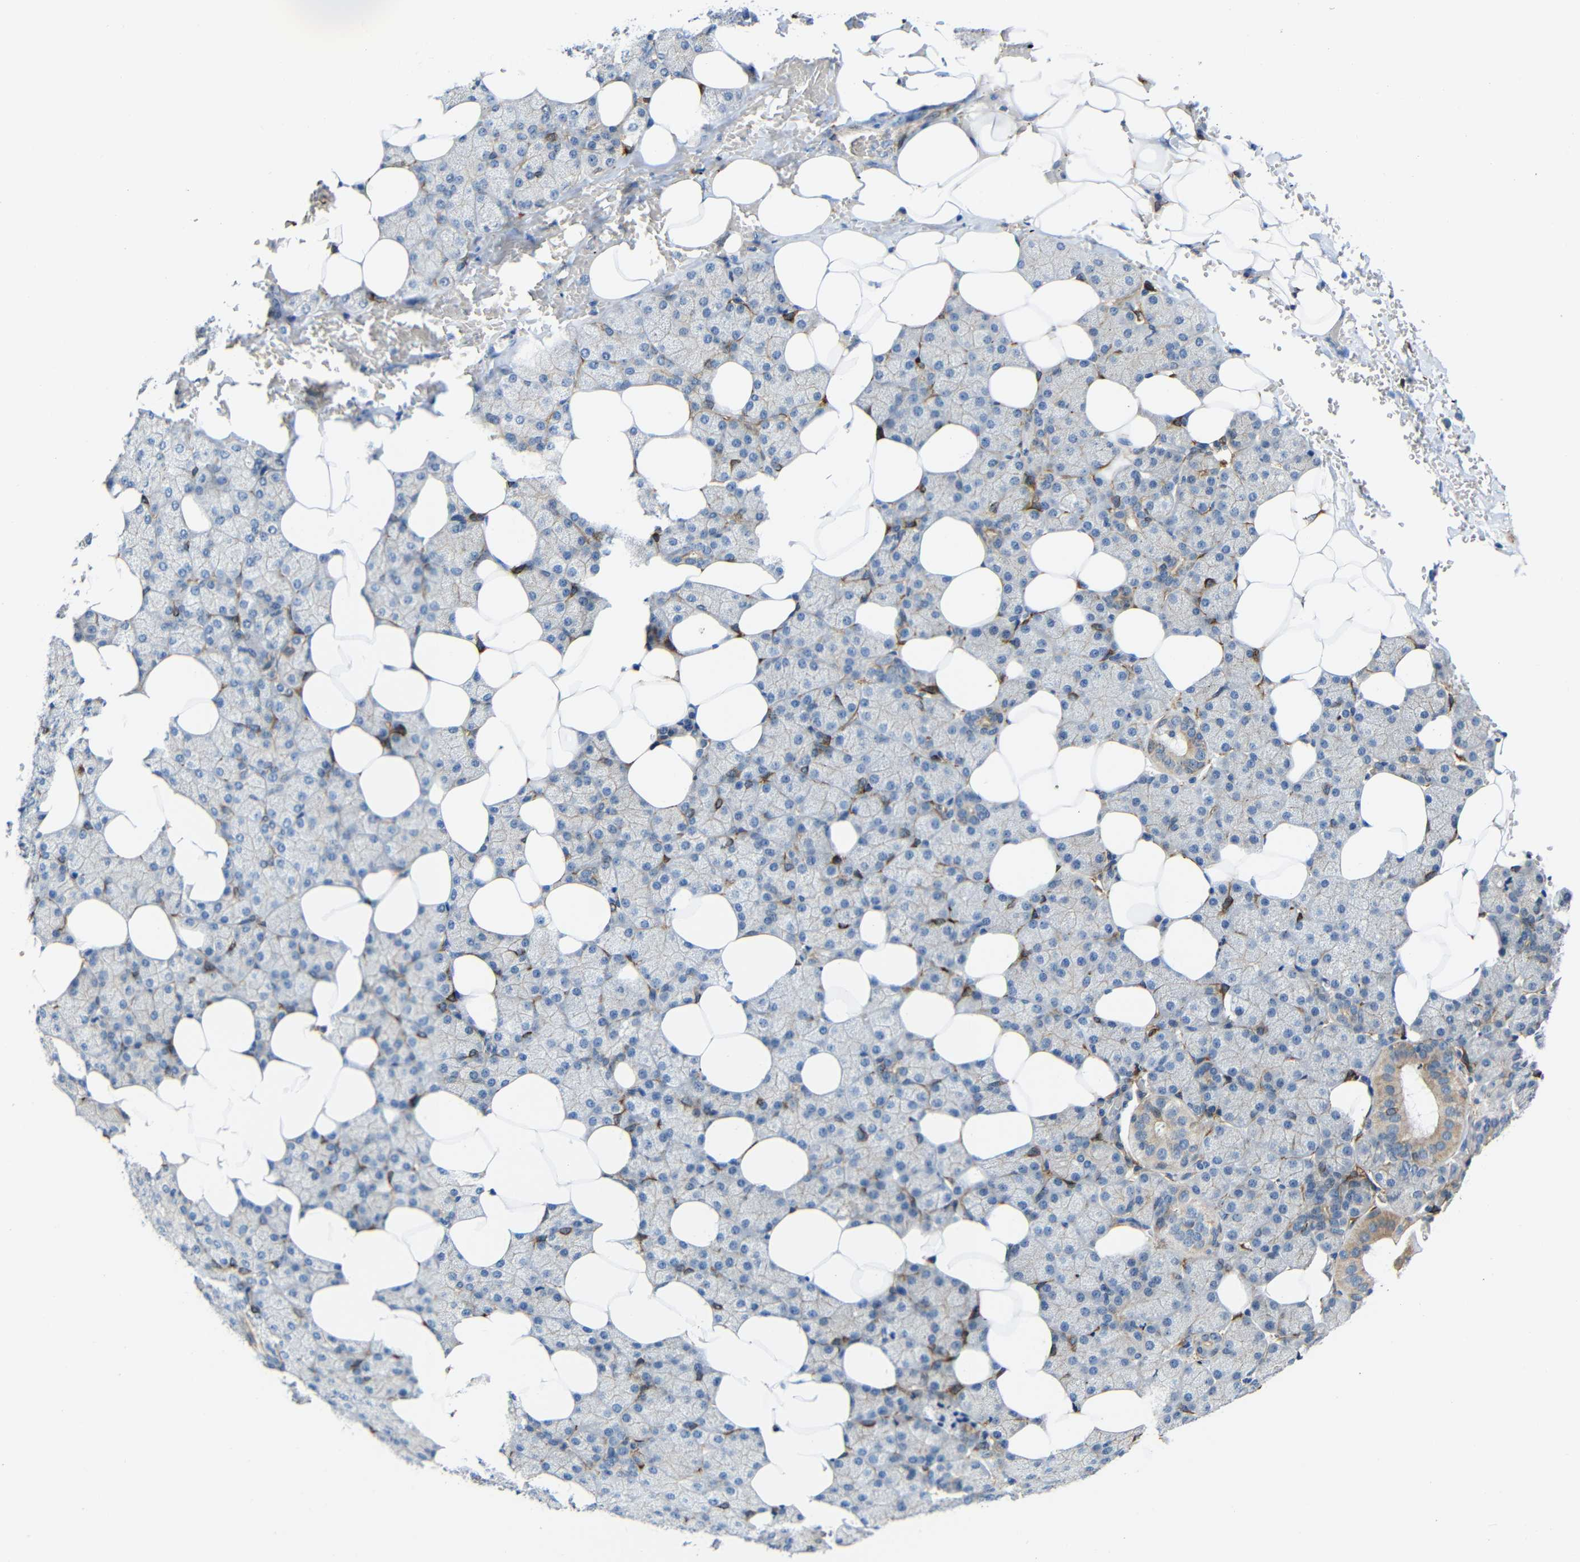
{"staining": {"intensity": "weak", "quantity": "<25%", "location": "cytoplasmic/membranous"}, "tissue": "salivary gland", "cell_type": "Glandular cells", "image_type": "normal", "snomed": [{"axis": "morphology", "description": "Normal tissue, NOS"}, {"axis": "topography", "description": "Lymph node"}, {"axis": "topography", "description": "Salivary gland"}], "caption": "Immunohistochemistry (IHC) micrograph of normal salivary gland: human salivary gland stained with DAB displays no significant protein positivity in glandular cells.", "gene": "DCLK1", "patient": {"sex": "male", "age": 8}}